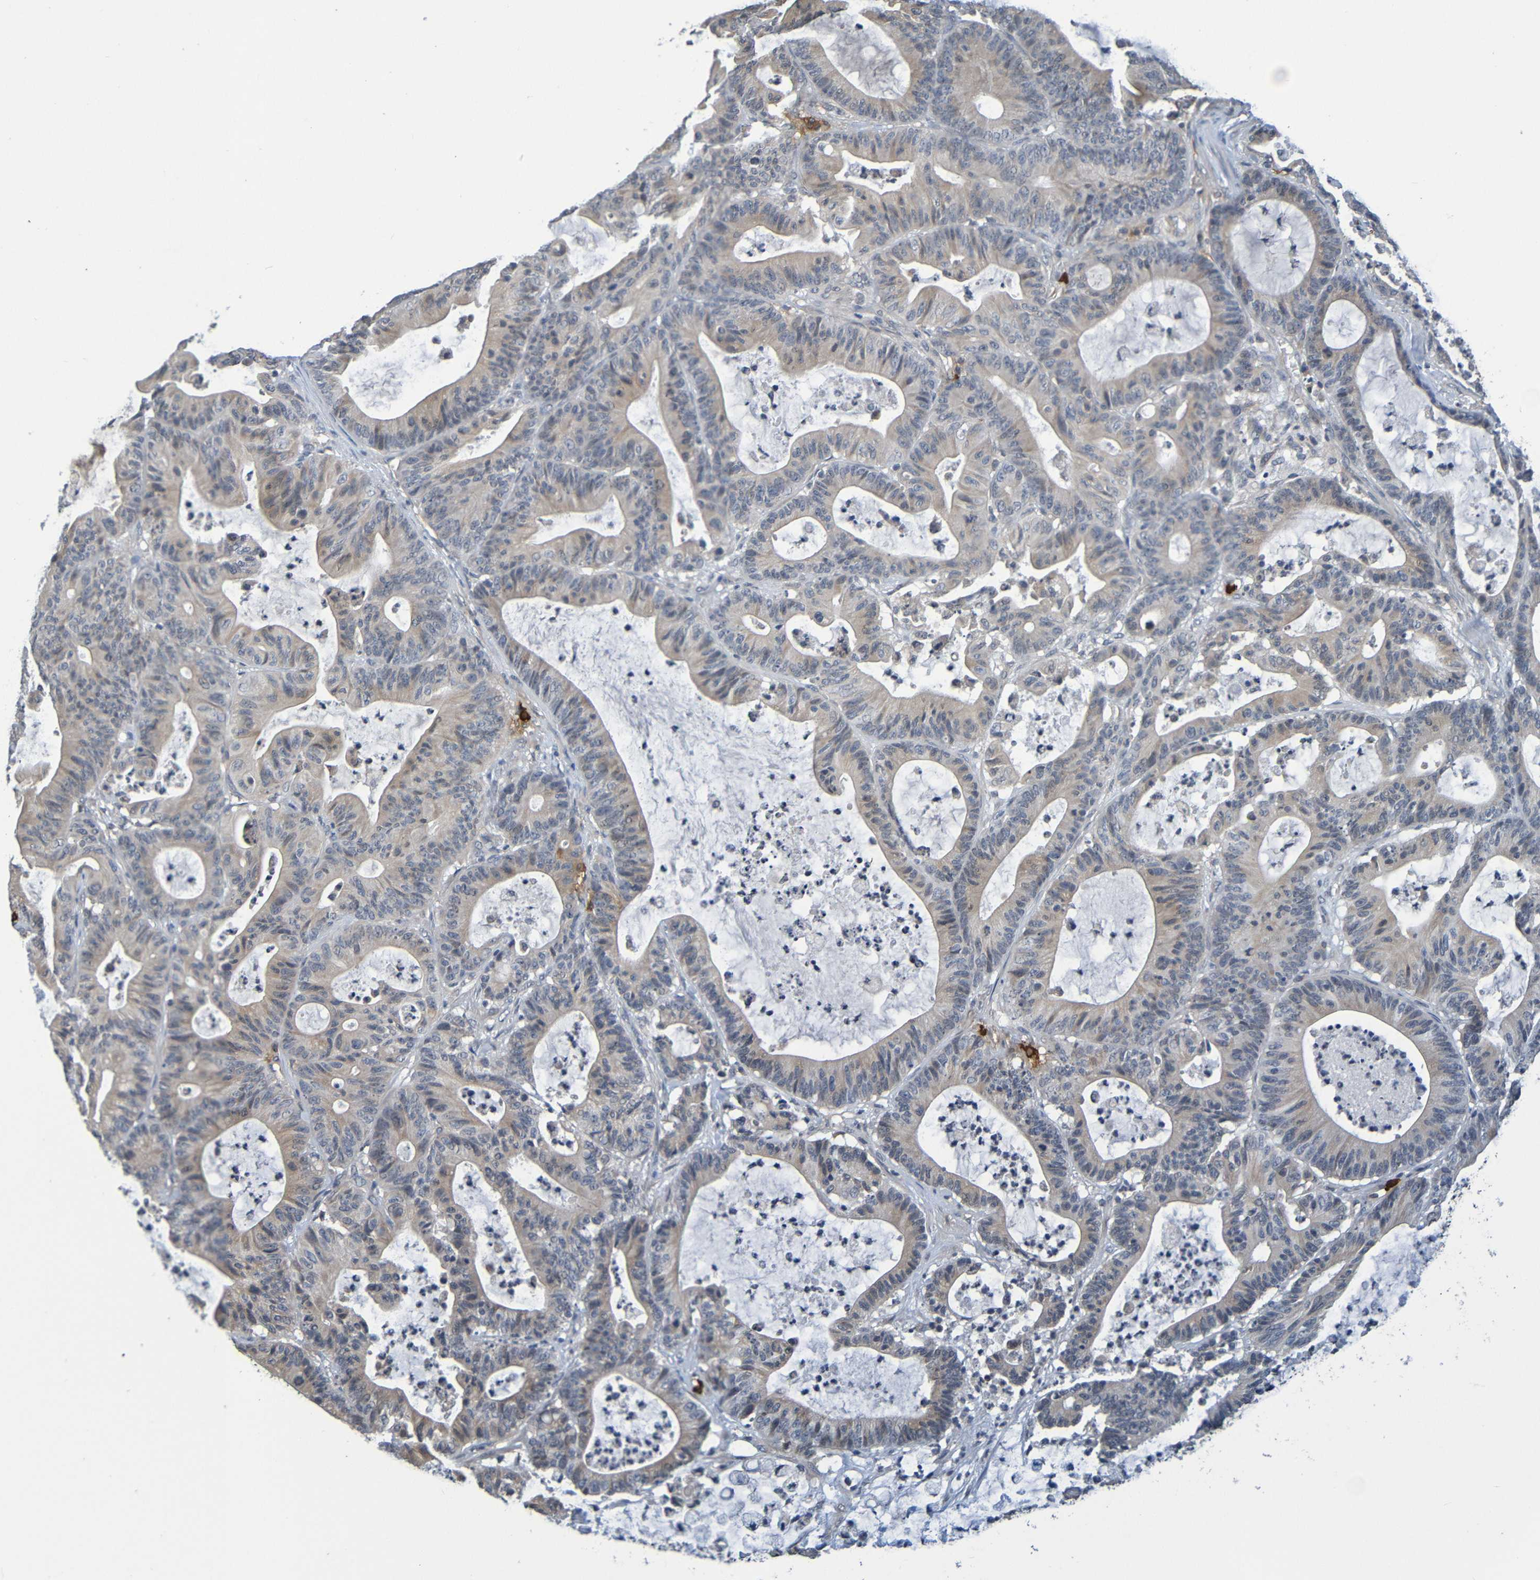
{"staining": {"intensity": "weak", "quantity": ">75%", "location": "cytoplasmic/membranous"}, "tissue": "colorectal cancer", "cell_type": "Tumor cells", "image_type": "cancer", "snomed": [{"axis": "morphology", "description": "Adenocarcinoma, NOS"}, {"axis": "topography", "description": "Colon"}], "caption": "This micrograph displays immunohistochemistry staining of human adenocarcinoma (colorectal), with low weak cytoplasmic/membranous staining in about >75% of tumor cells.", "gene": "C3AR1", "patient": {"sex": "female", "age": 84}}